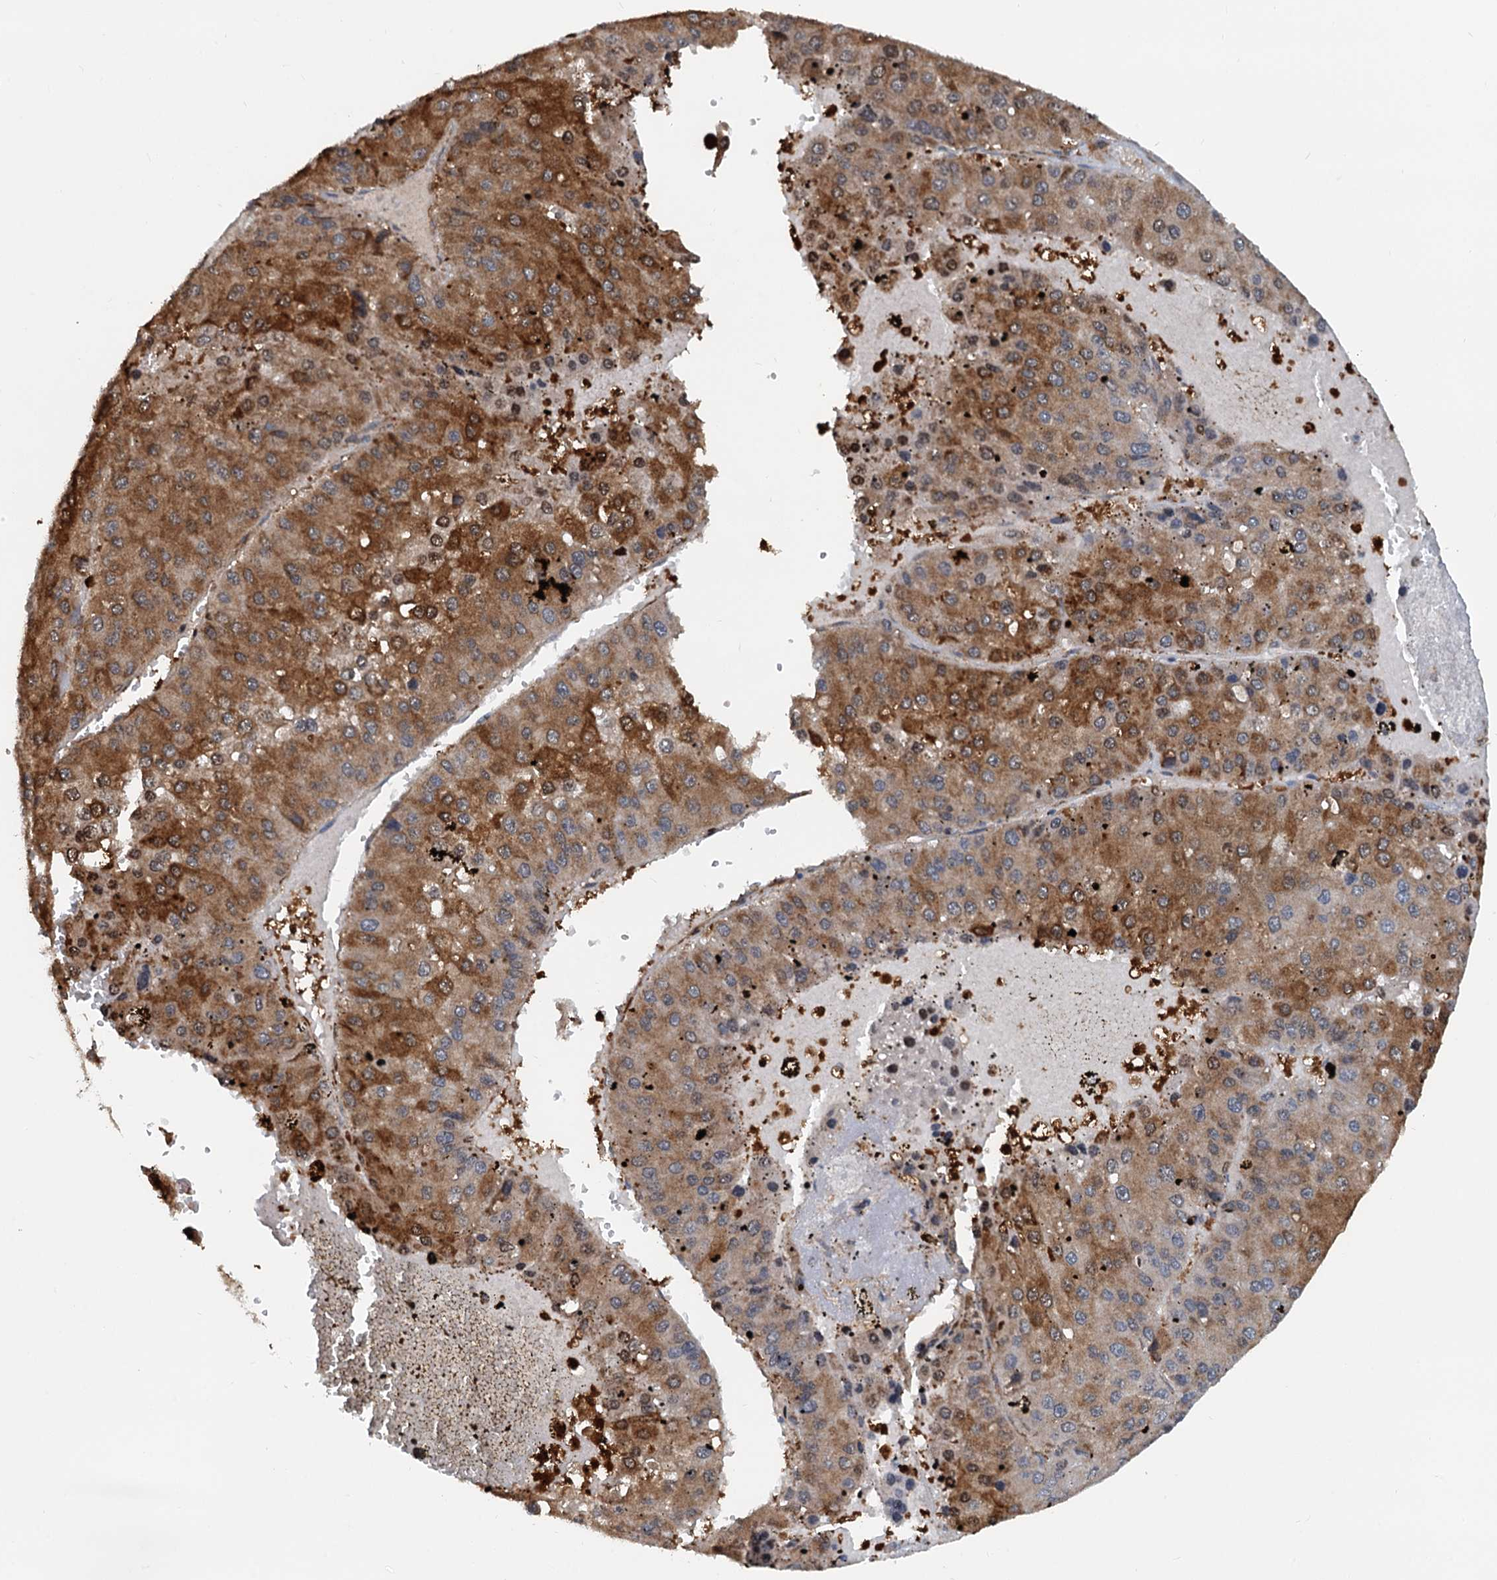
{"staining": {"intensity": "moderate", "quantity": ">75%", "location": "cytoplasmic/membranous"}, "tissue": "liver cancer", "cell_type": "Tumor cells", "image_type": "cancer", "snomed": [{"axis": "morphology", "description": "Carcinoma, Hepatocellular, NOS"}, {"axis": "topography", "description": "Liver"}], "caption": "High-power microscopy captured an immunohistochemistry micrograph of liver hepatocellular carcinoma, revealing moderate cytoplasmic/membranous staining in approximately >75% of tumor cells.", "gene": "GPI", "patient": {"sex": "female", "age": 73}}